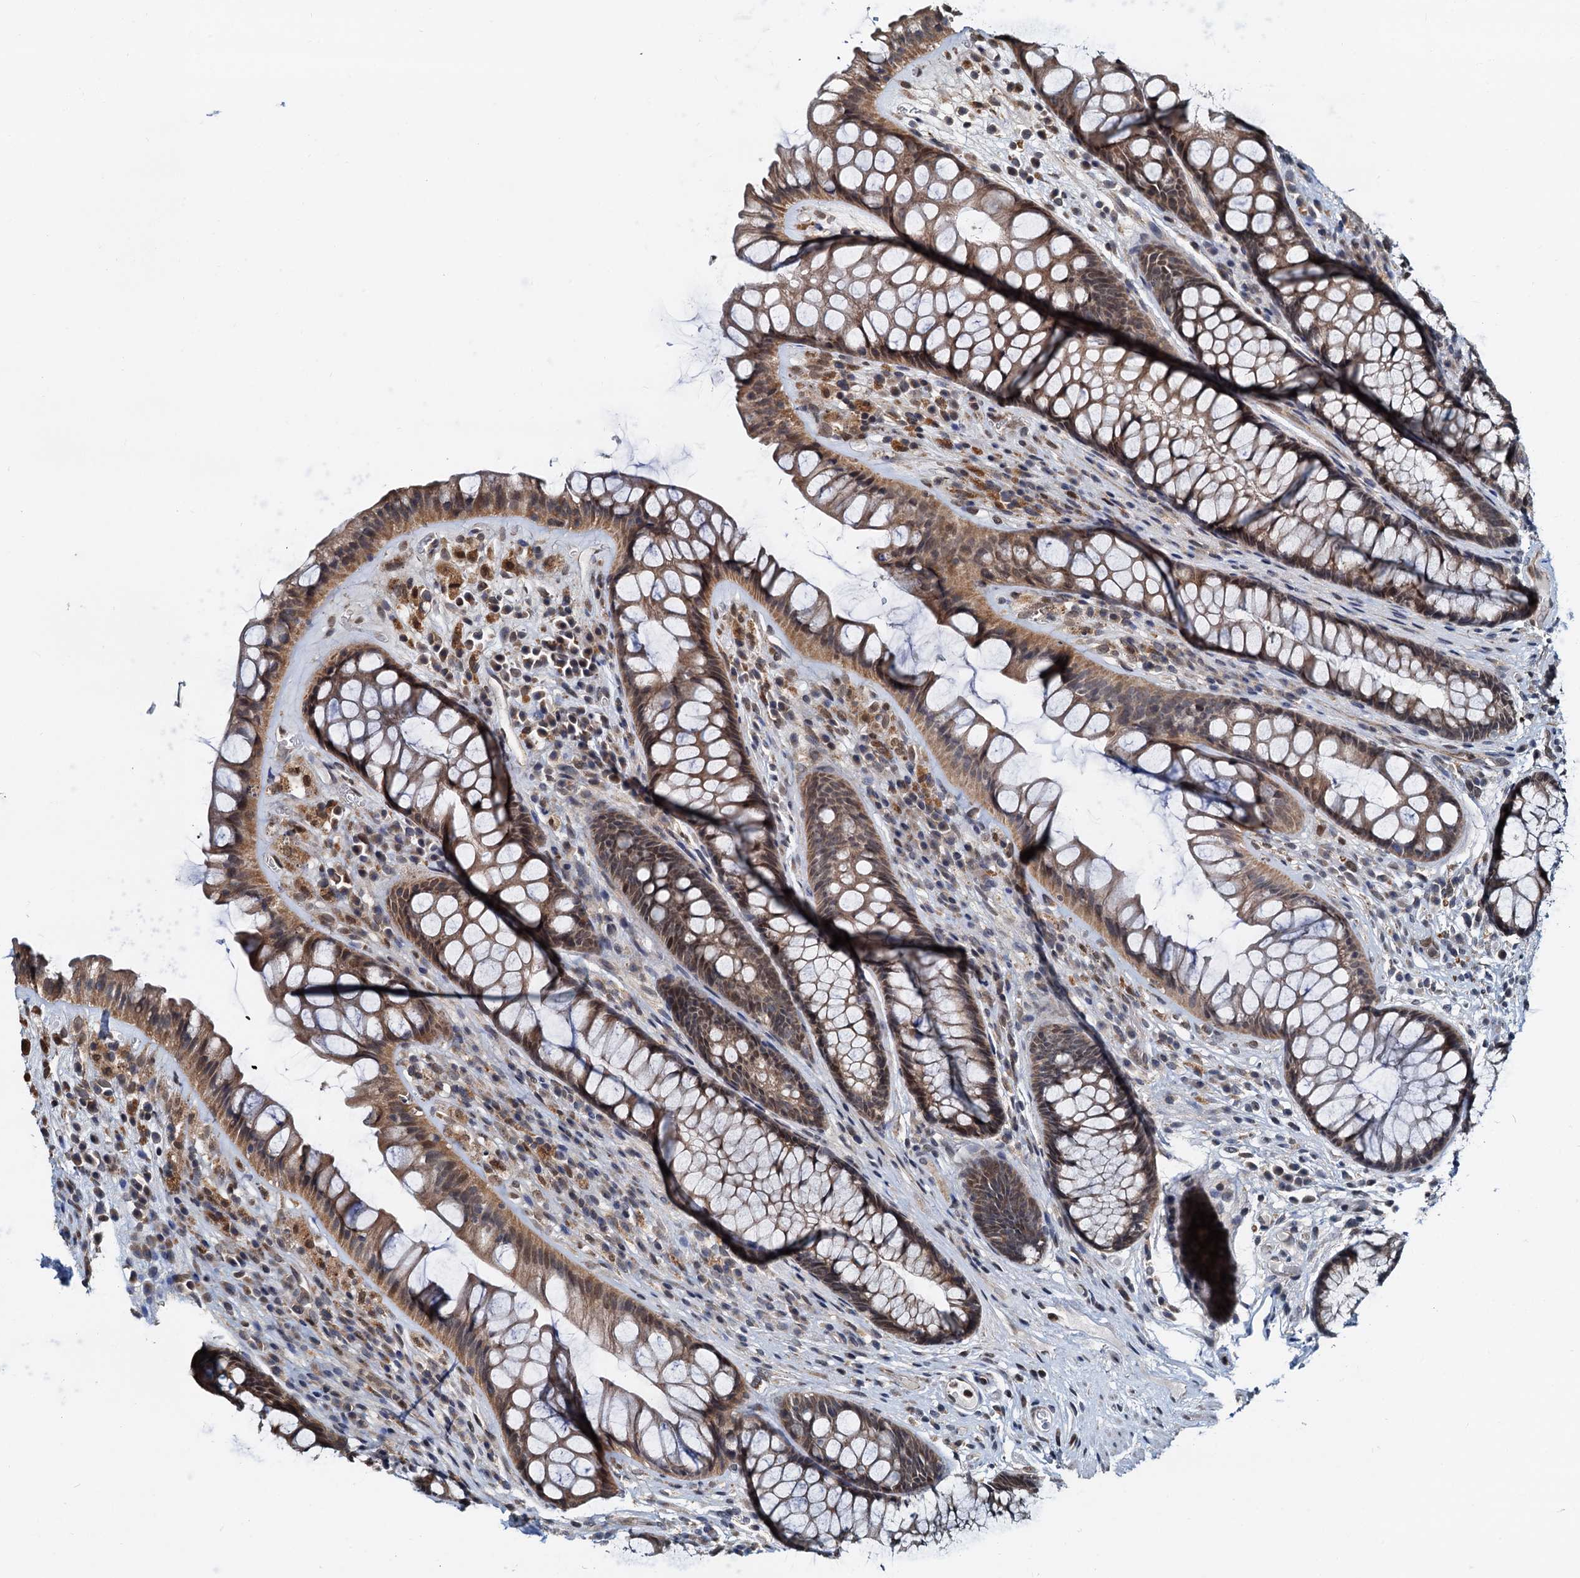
{"staining": {"intensity": "moderate", "quantity": "25%-75%", "location": "cytoplasmic/membranous"}, "tissue": "rectum", "cell_type": "Glandular cells", "image_type": "normal", "snomed": [{"axis": "morphology", "description": "Normal tissue, NOS"}, {"axis": "topography", "description": "Rectum"}], "caption": "Protein staining of benign rectum reveals moderate cytoplasmic/membranous expression in approximately 25%-75% of glandular cells. Immunohistochemistry (ihc) stains the protein in brown and the nuclei are stained blue.", "gene": "MCMBP", "patient": {"sex": "male", "age": 74}}